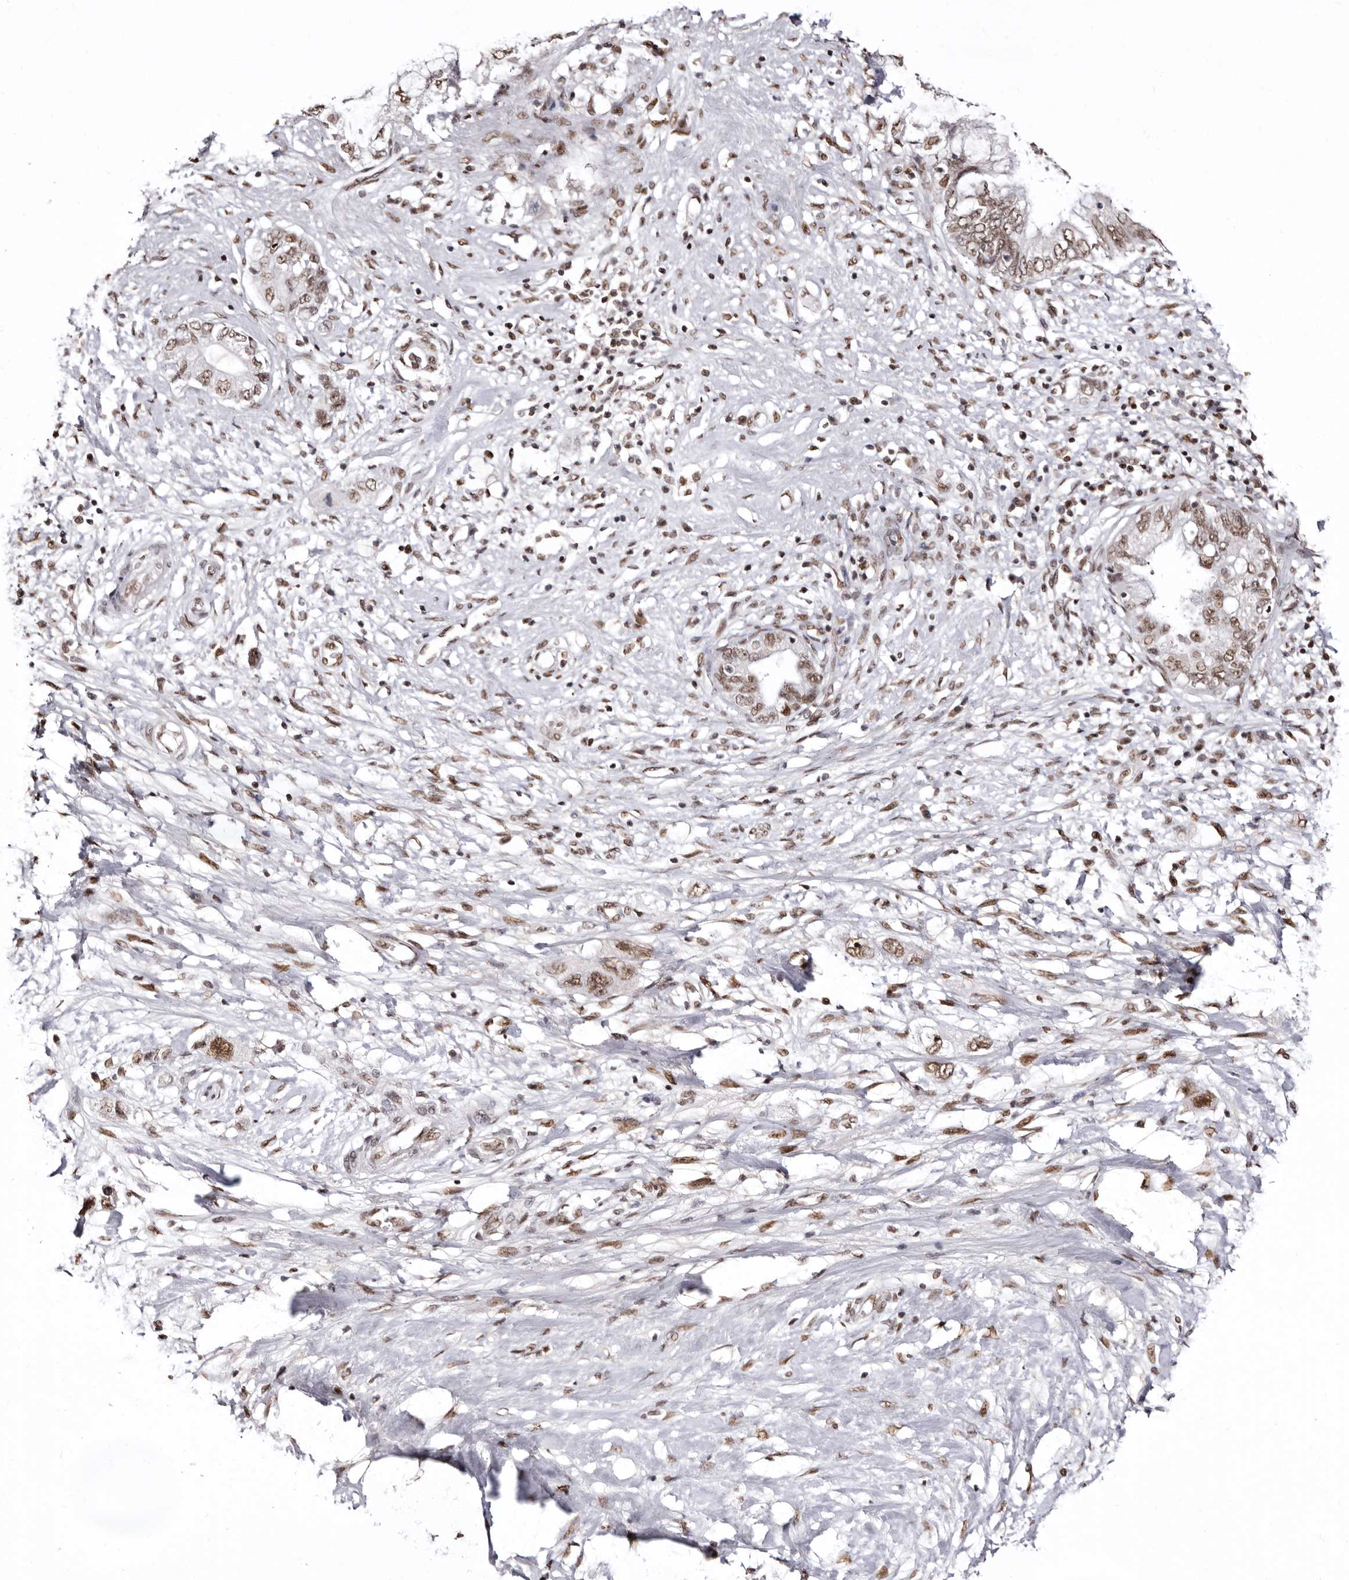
{"staining": {"intensity": "moderate", "quantity": ">75%", "location": "nuclear"}, "tissue": "pancreatic cancer", "cell_type": "Tumor cells", "image_type": "cancer", "snomed": [{"axis": "morphology", "description": "Adenocarcinoma, NOS"}, {"axis": "topography", "description": "Pancreas"}], "caption": "Immunohistochemistry of human pancreatic cancer (adenocarcinoma) demonstrates medium levels of moderate nuclear positivity in approximately >75% of tumor cells.", "gene": "ANAPC11", "patient": {"sex": "female", "age": 73}}